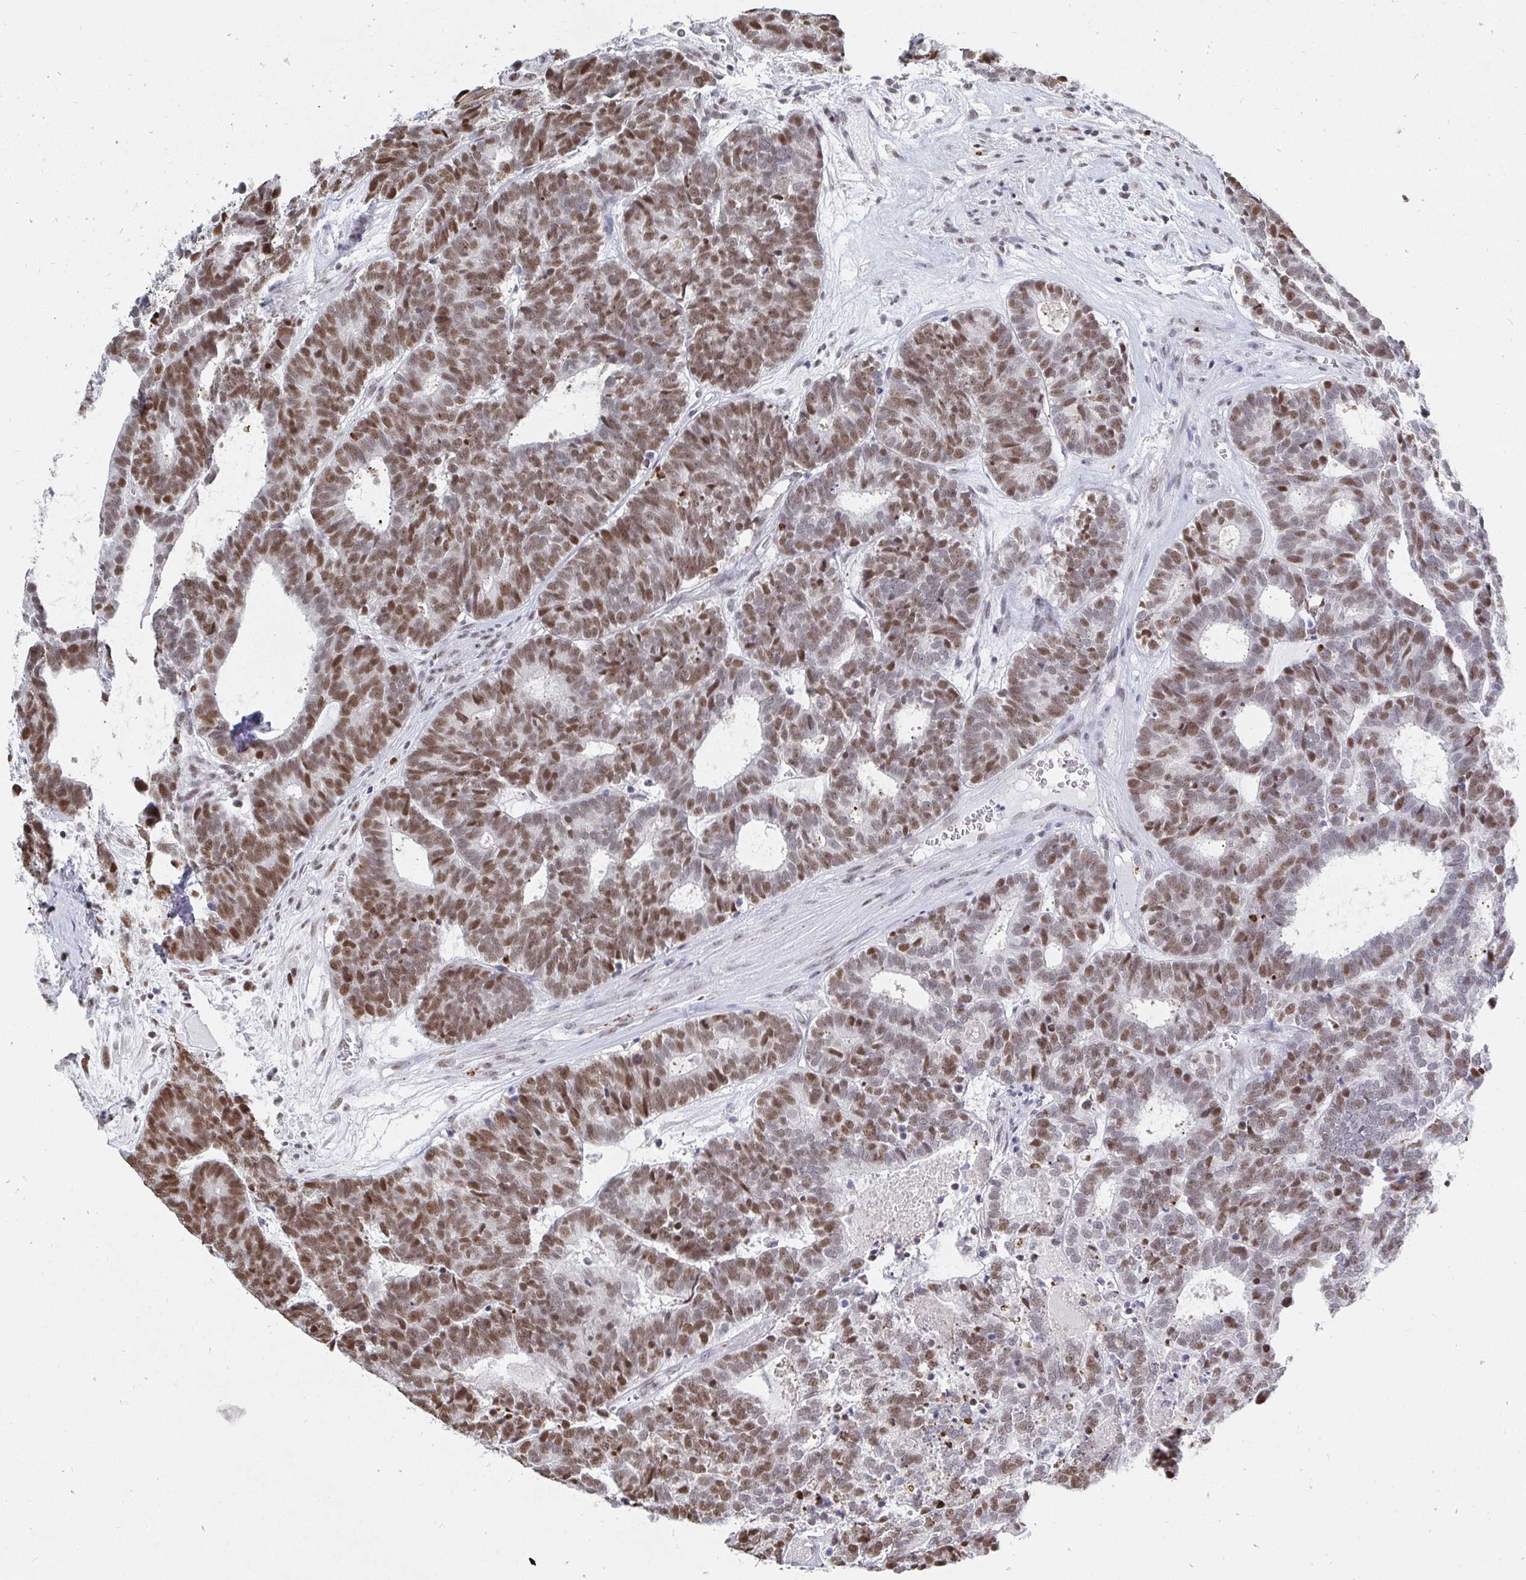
{"staining": {"intensity": "moderate", "quantity": ">75%", "location": "nuclear"}, "tissue": "head and neck cancer", "cell_type": "Tumor cells", "image_type": "cancer", "snomed": [{"axis": "morphology", "description": "Adenocarcinoma, NOS"}, {"axis": "topography", "description": "Head-Neck"}], "caption": "Head and neck cancer (adenocarcinoma) stained with DAB (3,3'-diaminobenzidine) immunohistochemistry (IHC) demonstrates medium levels of moderate nuclear staining in about >75% of tumor cells. Using DAB (brown) and hematoxylin (blue) stains, captured at high magnification using brightfield microscopy.", "gene": "TRIP12", "patient": {"sex": "female", "age": 81}}